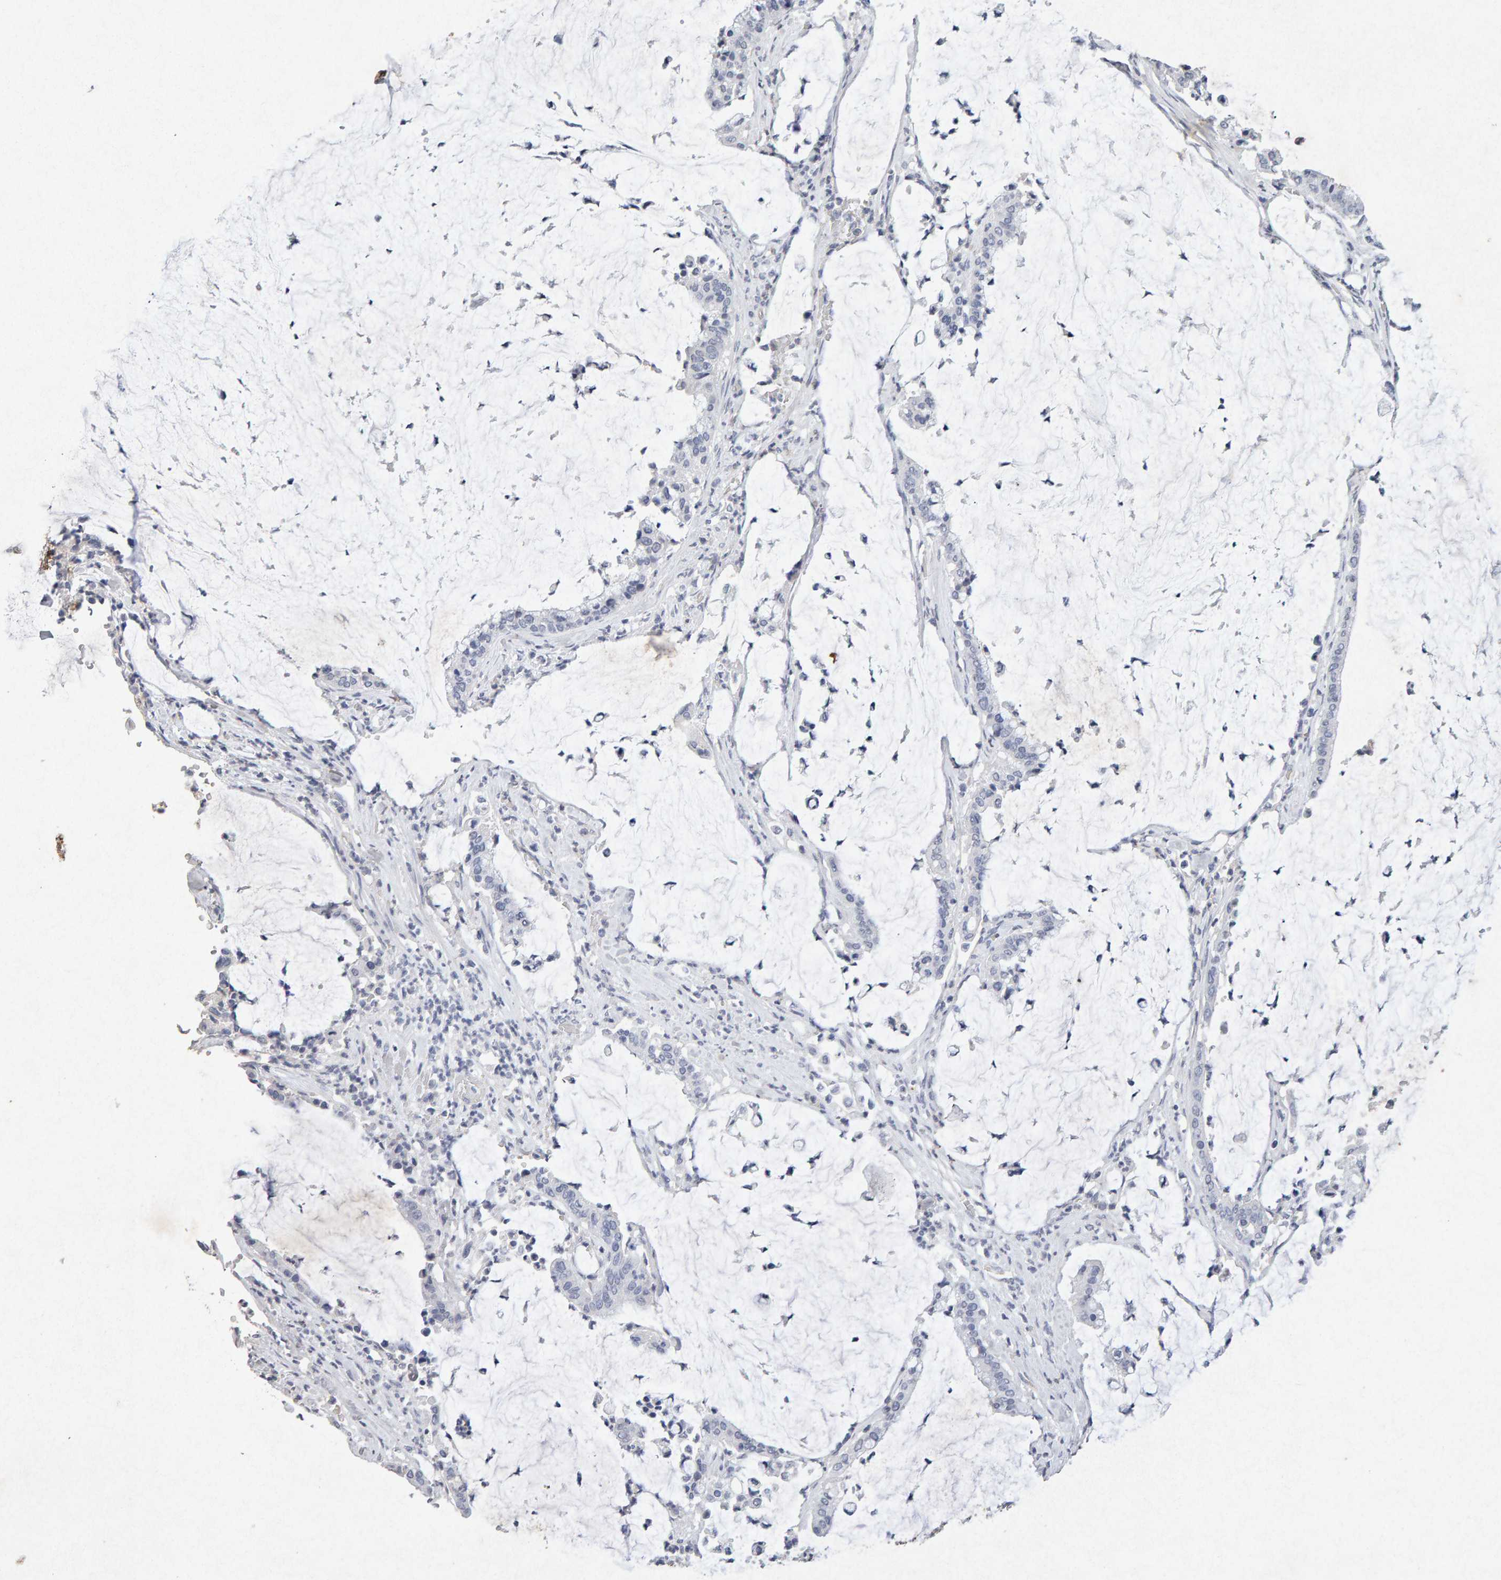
{"staining": {"intensity": "negative", "quantity": "none", "location": "none"}, "tissue": "pancreatic cancer", "cell_type": "Tumor cells", "image_type": "cancer", "snomed": [{"axis": "morphology", "description": "Adenocarcinoma, NOS"}, {"axis": "topography", "description": "Pancreas"}], "caption": "Tumor cells are negative for protein expression in human adenocarcinoma (pancreatic).", "gene": "PTPRM", "patient": {"sex": "male", "age": 41}}